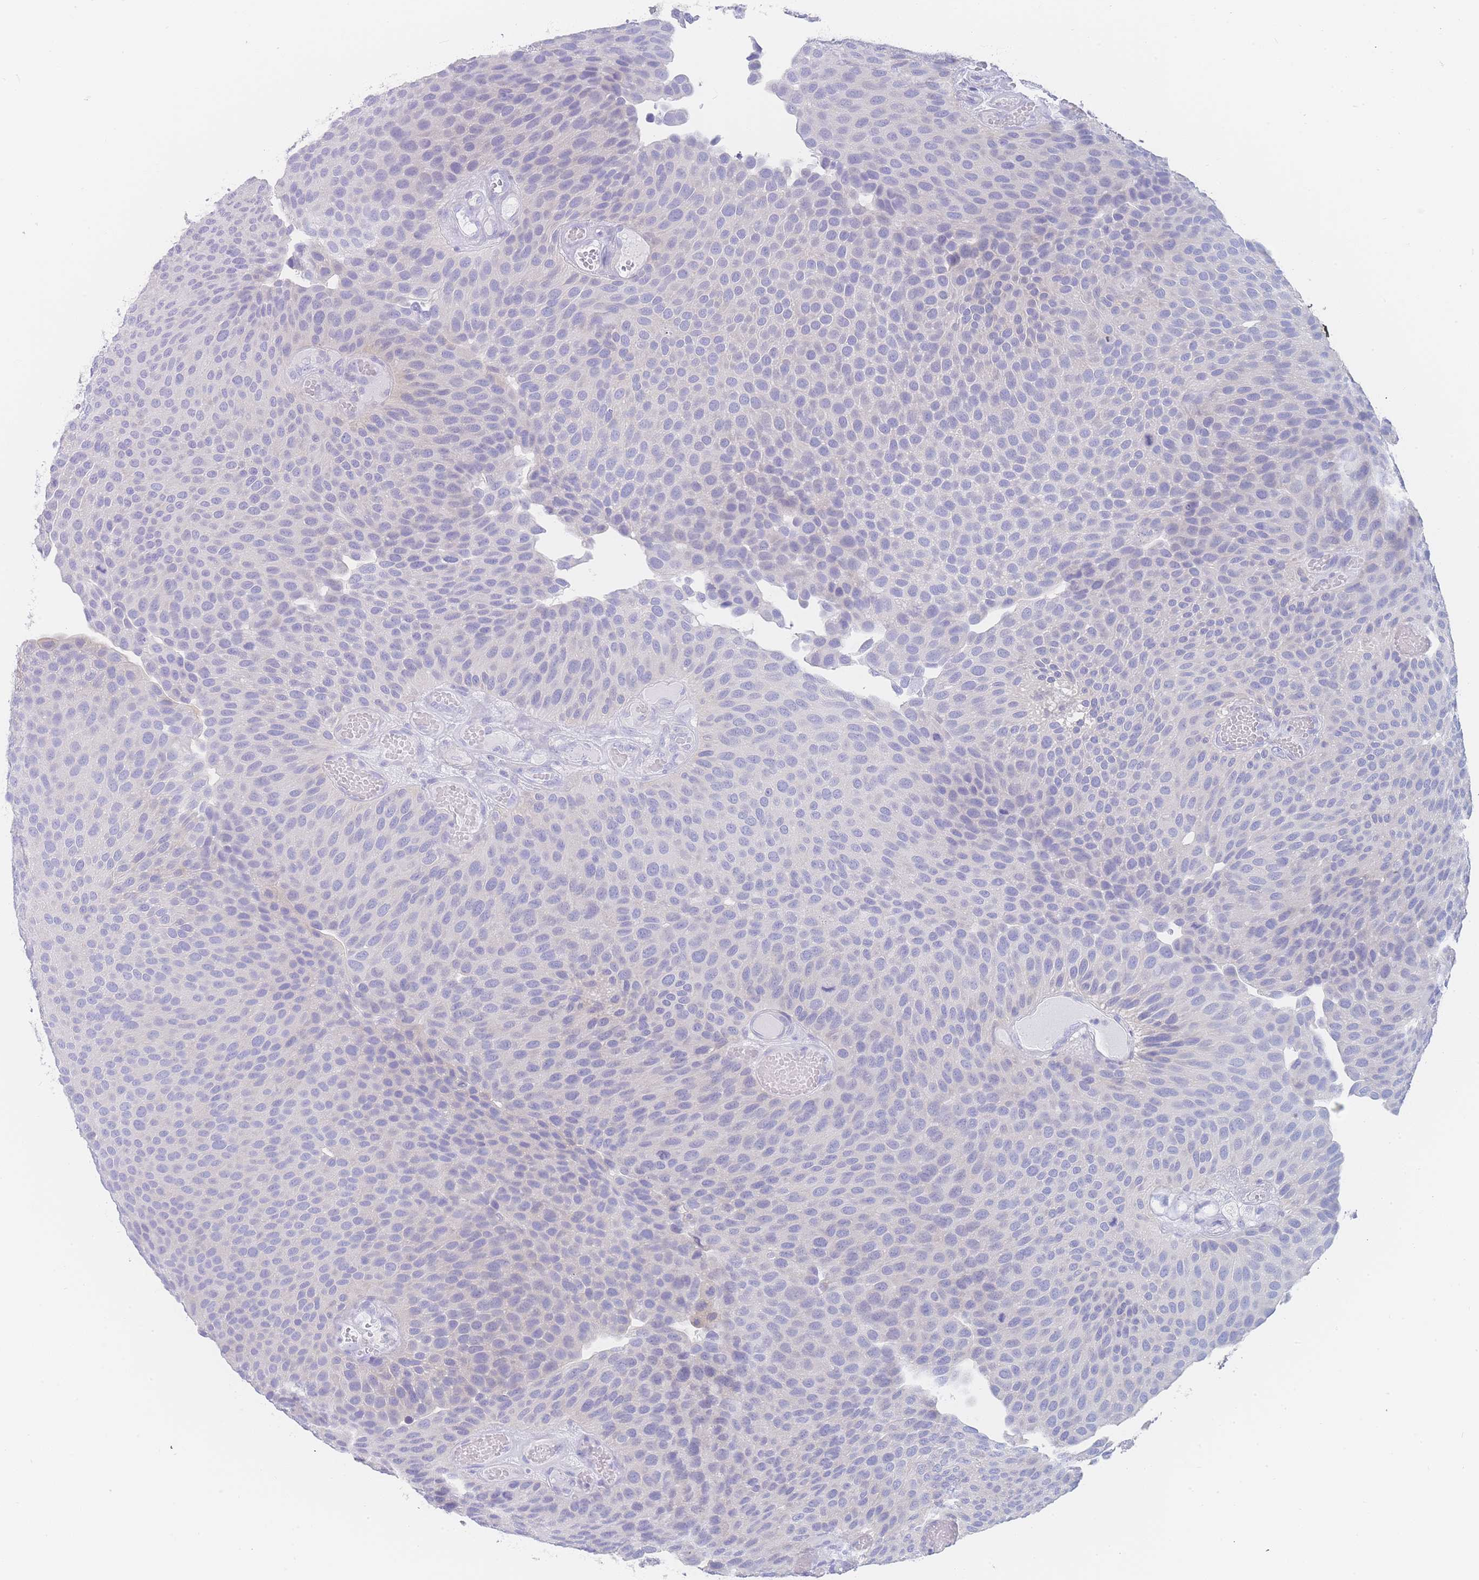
{"staining": {"intensity": "negative", "quantity": "none", "location": "none"}, "tissue": "urothelial cancer", "cell_type": "Tumor cells", "image_type": "cancer", "snomed": [{"axis": "morphology", "description": "Urothelial carcinoma, Low grade"}, {"axis": "topography", "description": "Urinary bladder"}], "caption": "An immunohistochemistry image of urothelial cancer is shown. There is no staining in tumor cells of urothelial cancer. (DAB (3,3'-diaminobenzidine) immunohistochemistry (IHC) with hematoxylin counter stain).", "gene": "LZTFL1", "patient": {"sex": "male", "age": 89}}